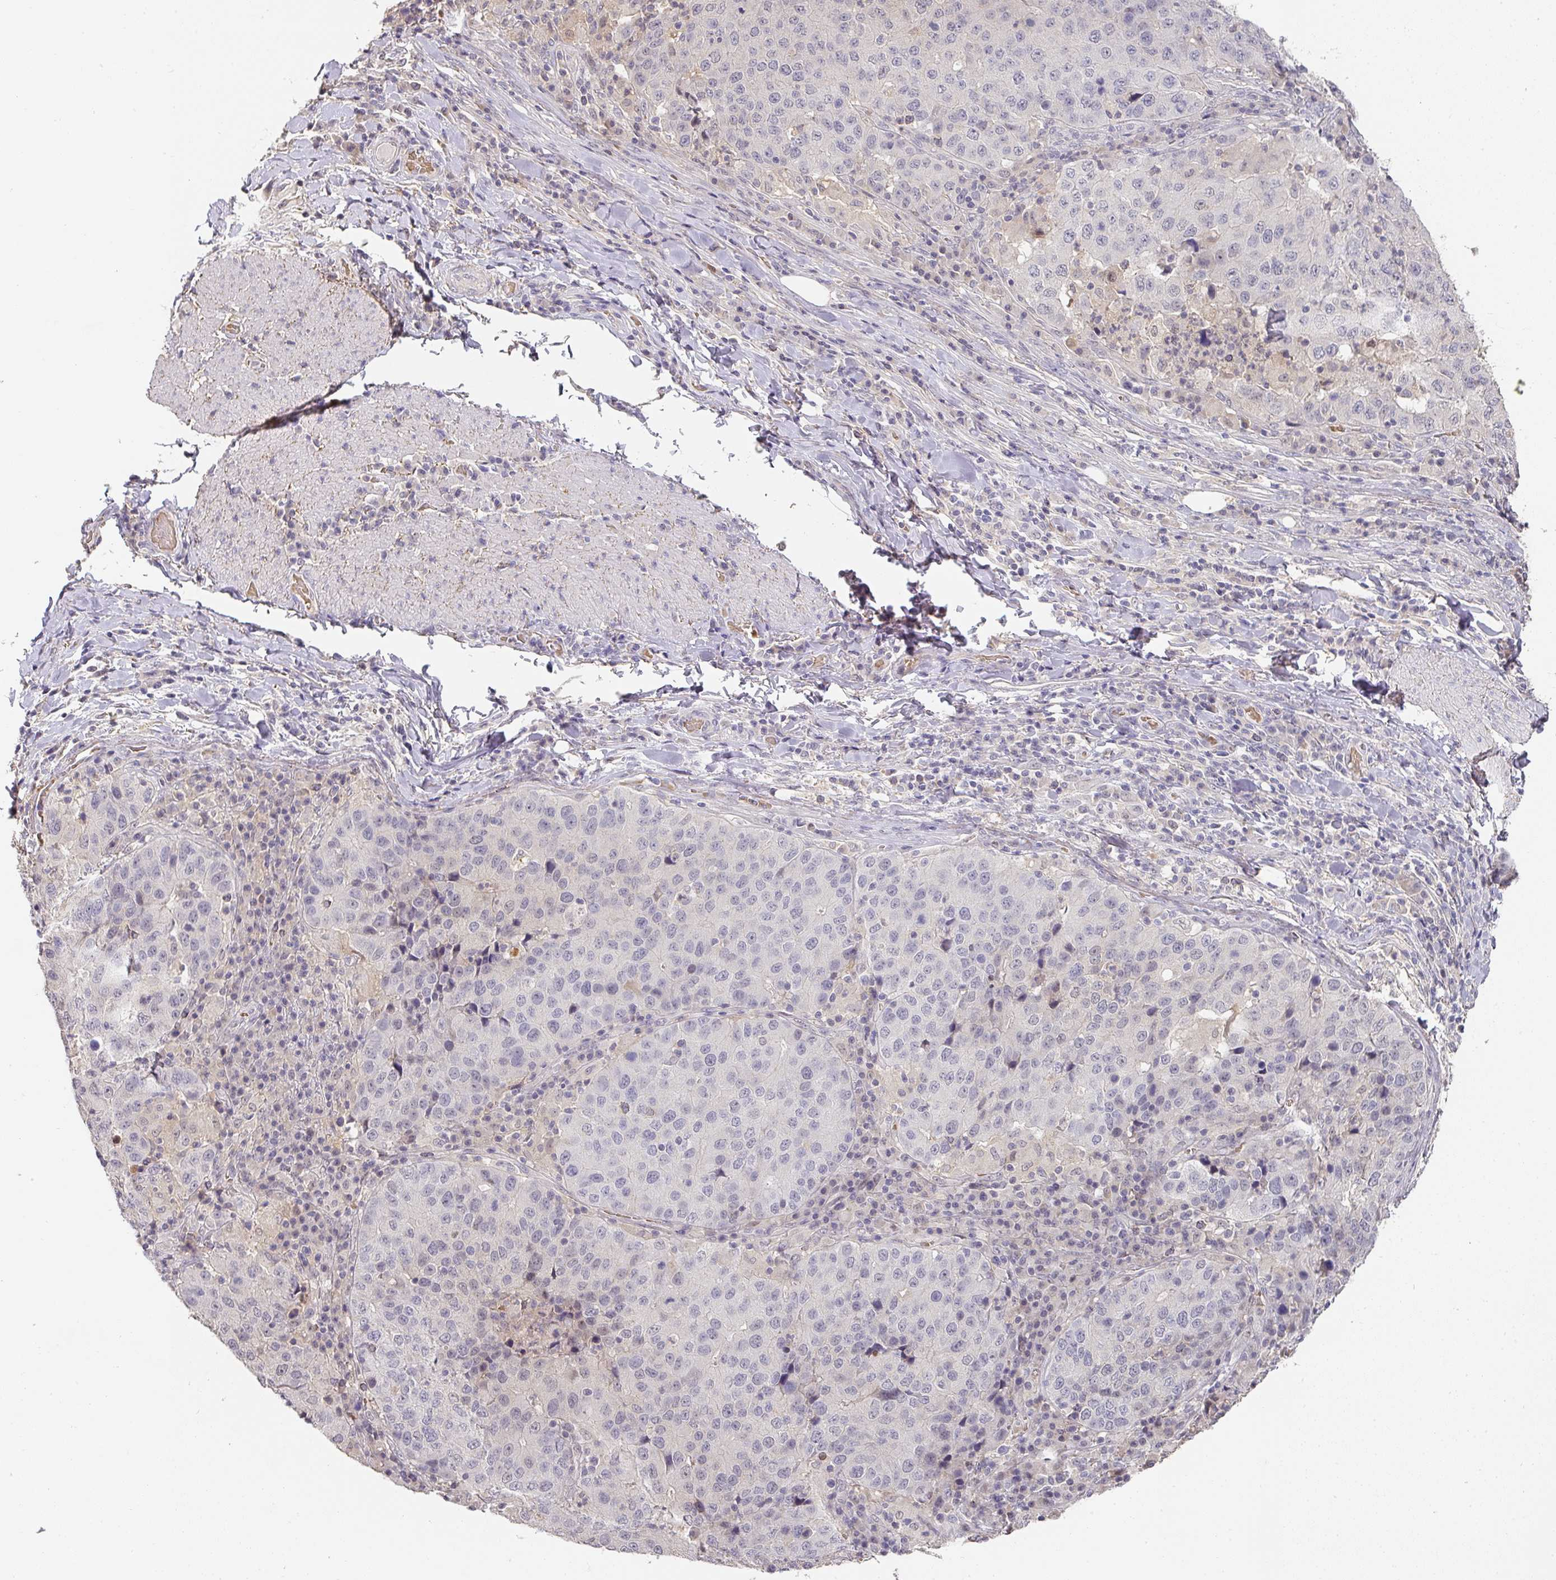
{"staining": {"intensity": "negative", "quantity": "none", "location": "none"}, "tissue": "stomach cancer", "cell_type": "Tumor cells", "image_type": "cancer", "snomed": [{"axis": "morphology", "description": "Adenocarcinoma, NOS"}, {"axis": "topography", "description": "Stomach"}], "caption": "This is a micrograph of immunohistochemistry (IHC) staining of adenocarcinoma (stomach), which shows no positivity in tumor cells. (Brightfield microscopy of DAB immunohistochemistry at high magnification).", "gene": "FOXN4", "patient": {"sex": "male", "age": 71}}